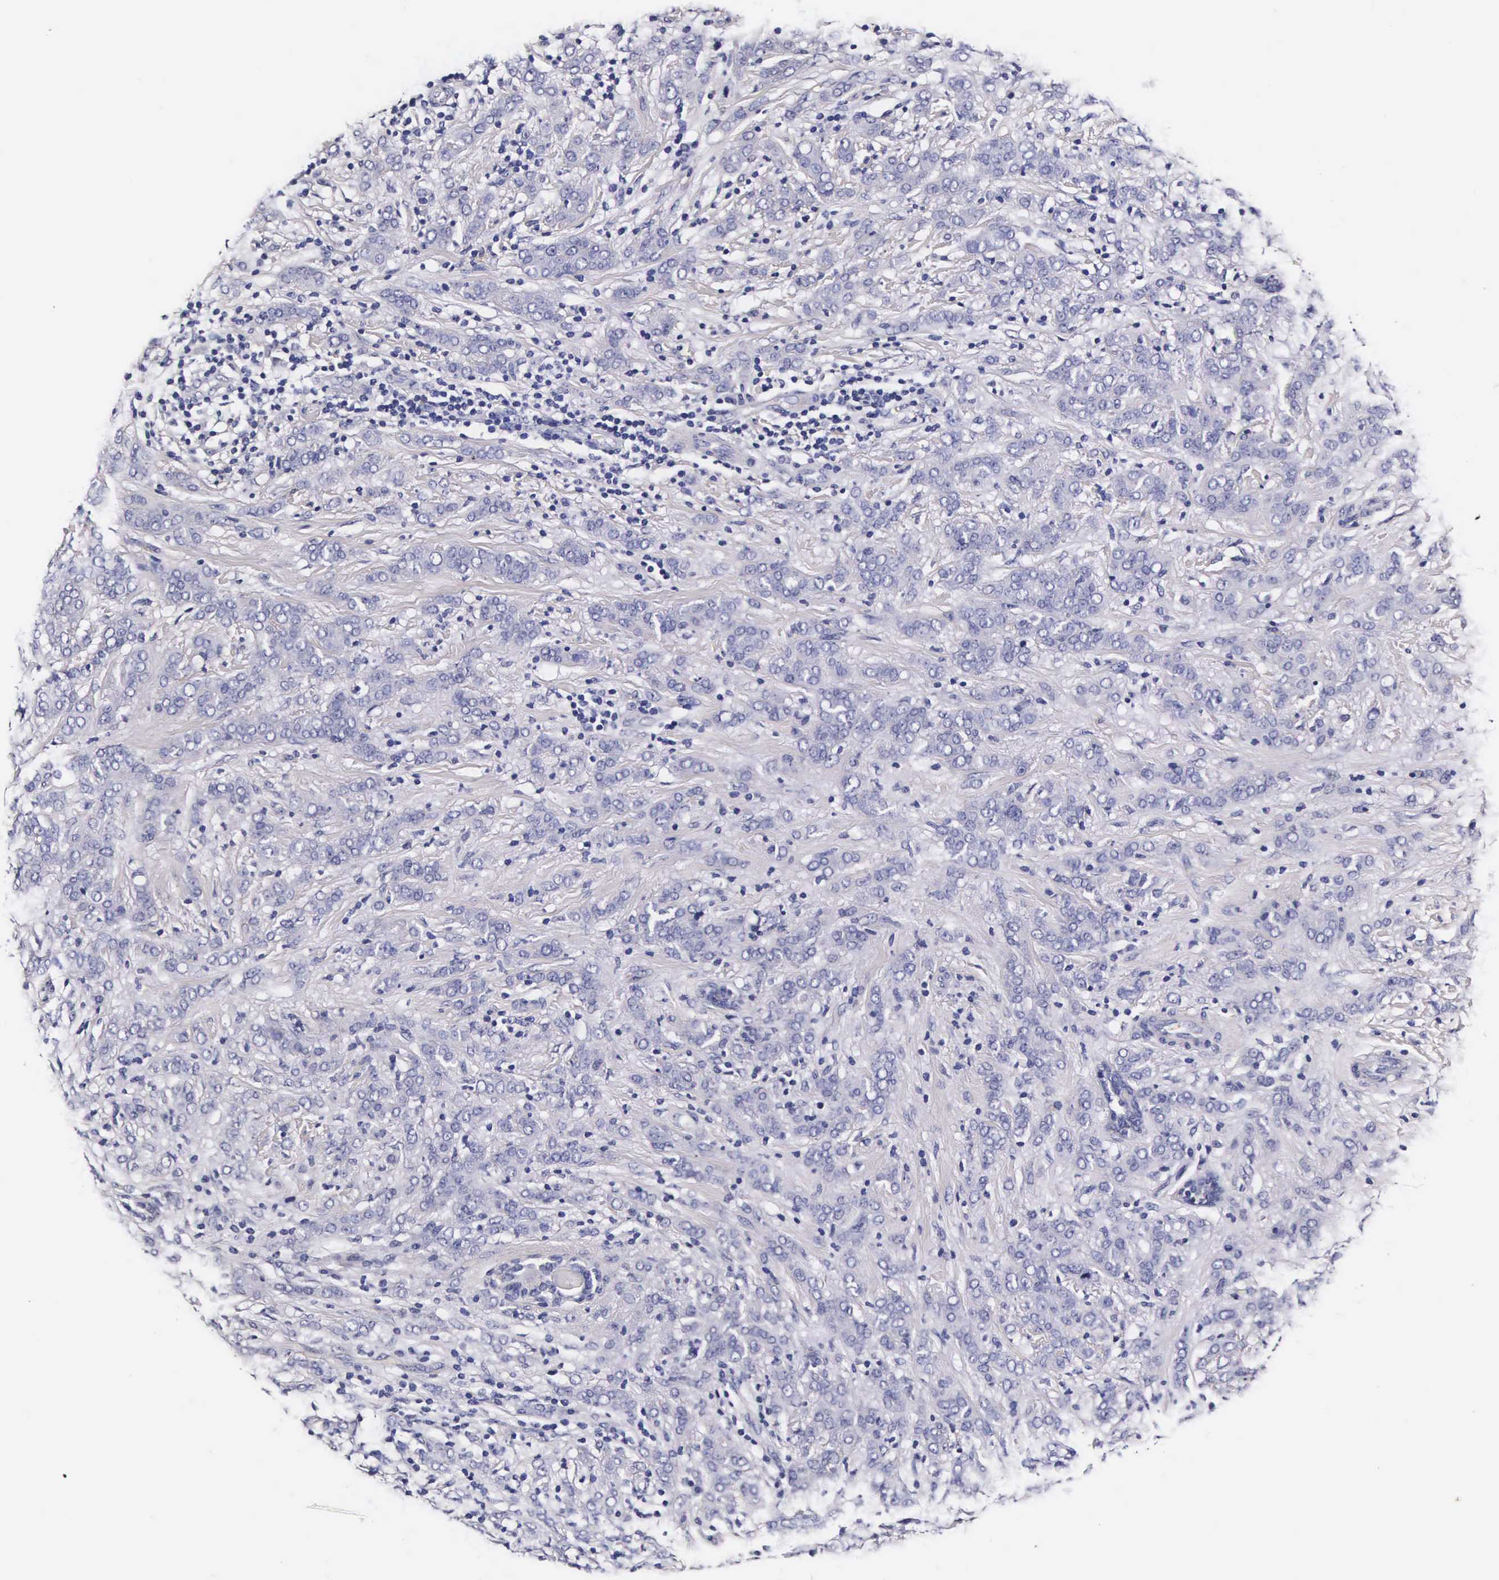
{"staining": {"intensity": "negative", "quantity": "none", "location": "none"}, "tissue": "breast cancer", "cell_type": "Tumor cells", "image_type": "cancer", "snomed": [{"axis": "morphology", "description": "Duct carcinoma"}, {"axis": "topography", "description": "Breast"}], "caption": "Tumor cells are negative for brown protein staining in breast invasive ductal carcinoma.", "gene": "CTSB", "patient": {"sex": "female", "age": 53}}